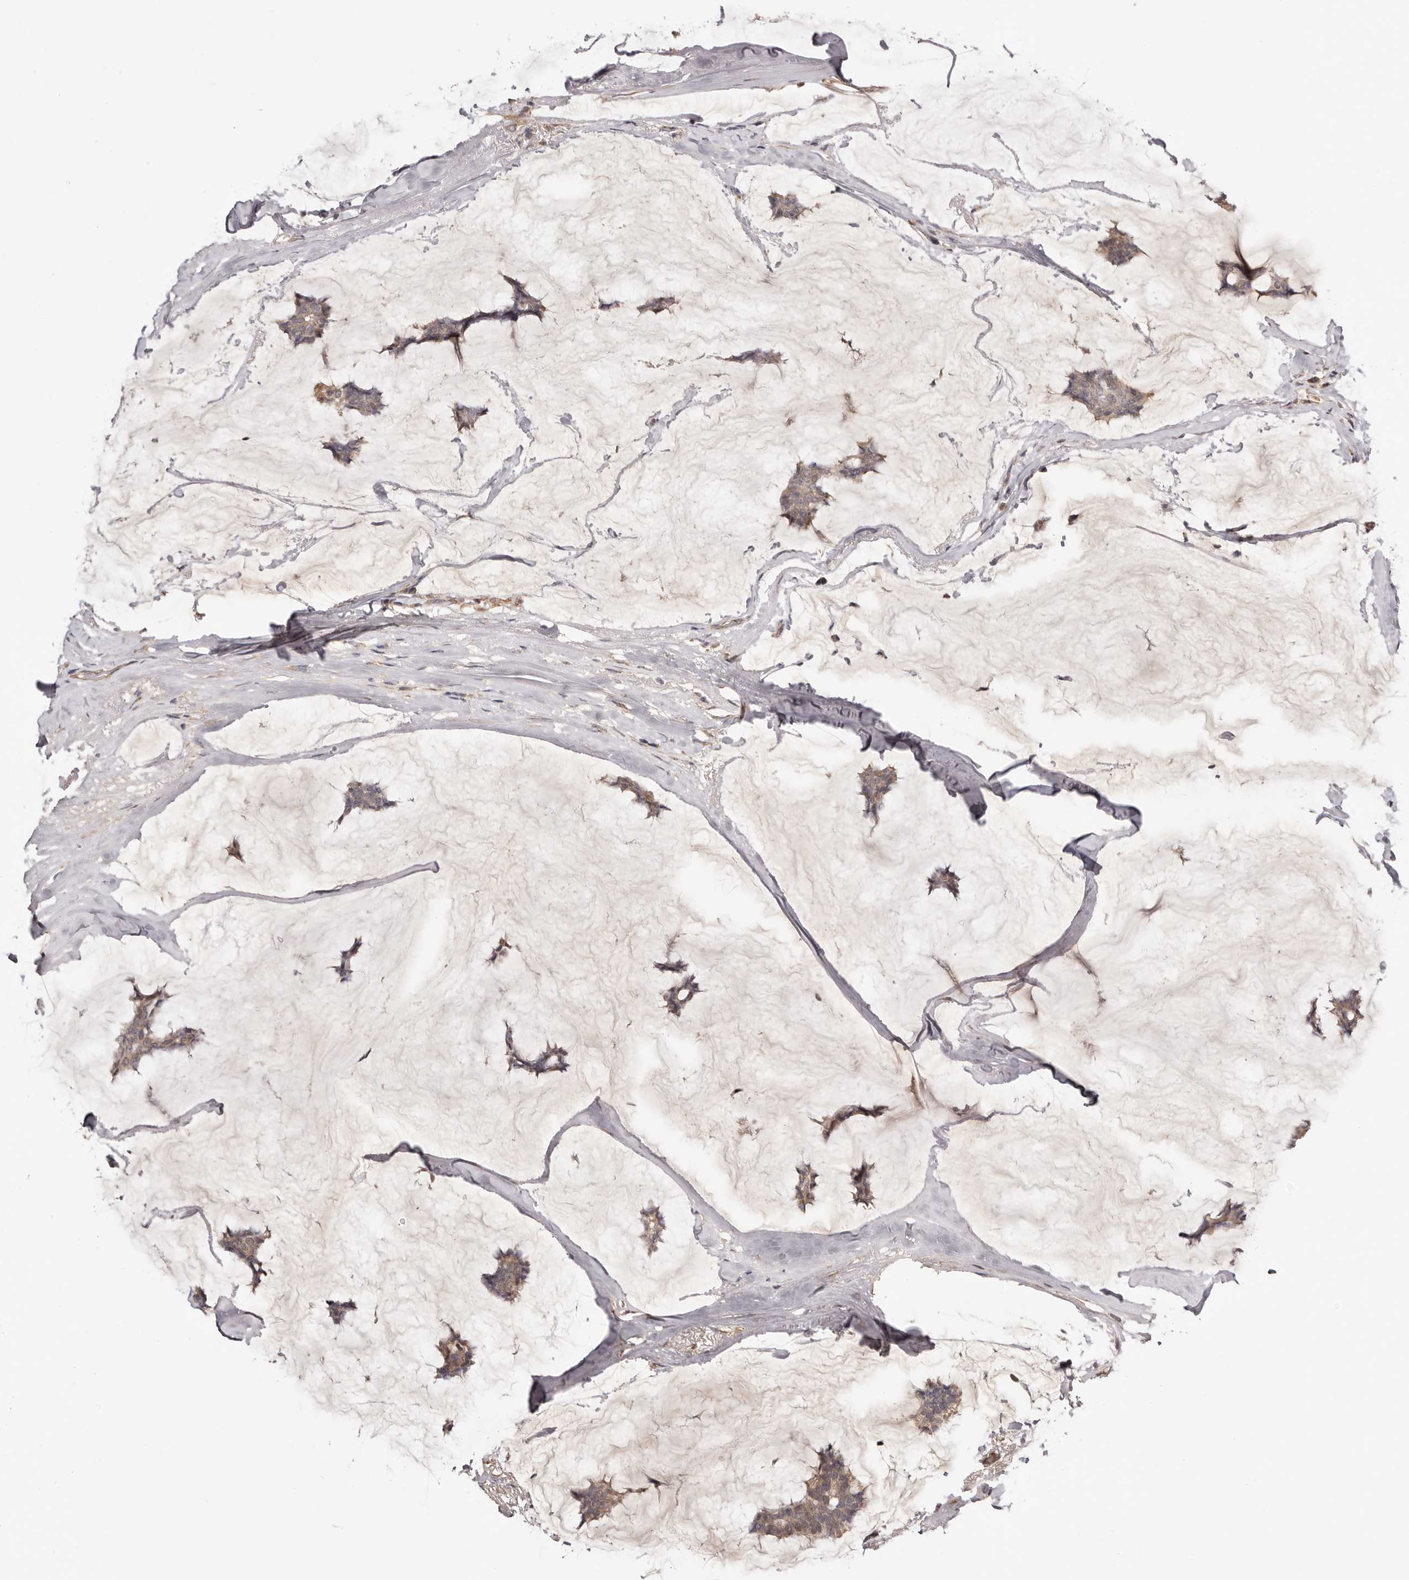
{"staining": {"intensity": "weak", "quantity": ">75%", "location": "cytoplasmic/membranous"}, "tissue": "breast cancer", "cell_type": "Tumor cells", "image_type": "cancer", "snomed": [{"axis": "morphology", "description": "Duct carcinoma"}, {"axis": "topography", "description": "Breast"}], "caption": "Immunohistochemistry (DAB (3,3'-diaminobenzidine)) staining of human infiltrating ductal carcinoma (breast) demonstrates weak cytoplasmic/membranous protein expression in approximately >75% of tumor cells. Ihc stains the protein in brown and the nuclei are stained blue.", "gene": "UBR2", "patient": {"sex": "female", "age": 93}}